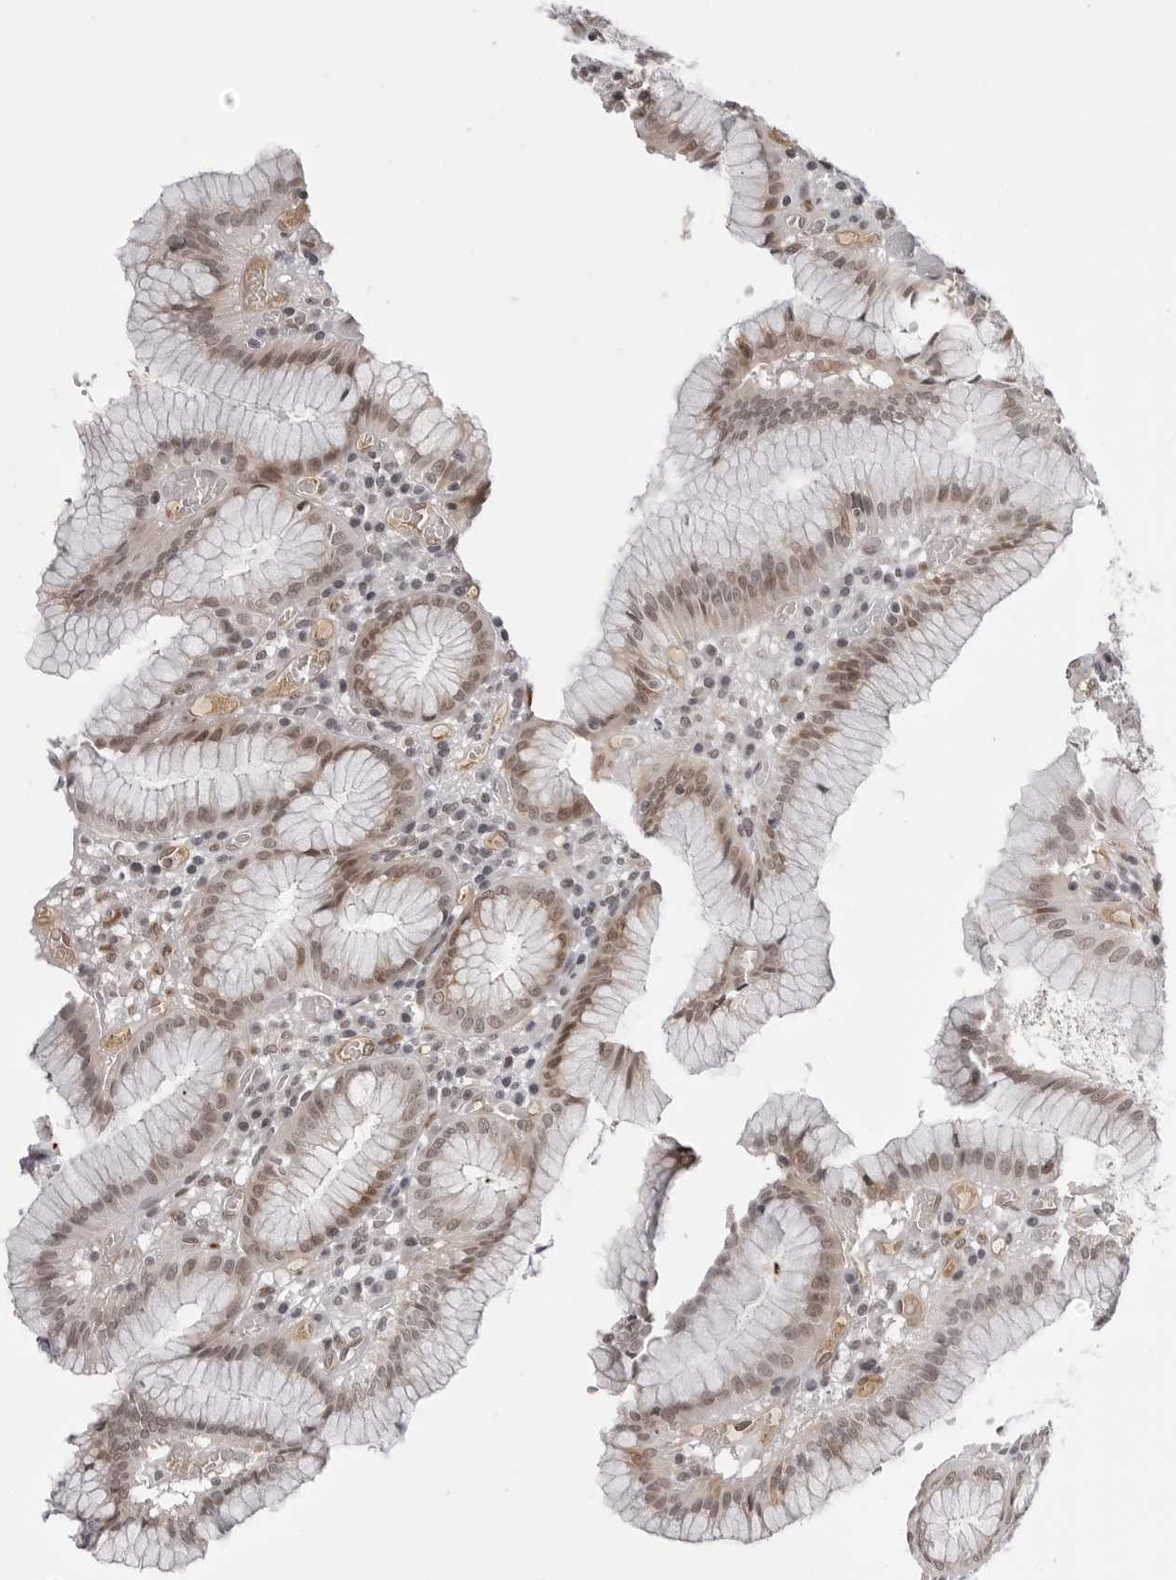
{"staining": {"intensity": "moderate", "quantity": "25%-75%", "location": "nuclear"}, "tissue": "stomach", "cell_type": "Glandular cells", "image_type": "normal", "snomed": [{"axis": "morphology", "description": "Normal tissue, NOS"}, {"axis": "topography", "description": "Stomach"}], "caption": "High-magnification brightfield microscopy of benign stomach stained with DAB (brown) and counterstained with hematoxylin (blue). glandular cells exhibit moderate nuclear positivity is seen in approximately25%-75% of cells. (Brightfield microscopy of DAB IHC at high magnification).", "gene": "PHF3", "patient": {"sex": "male", "age": 55}}